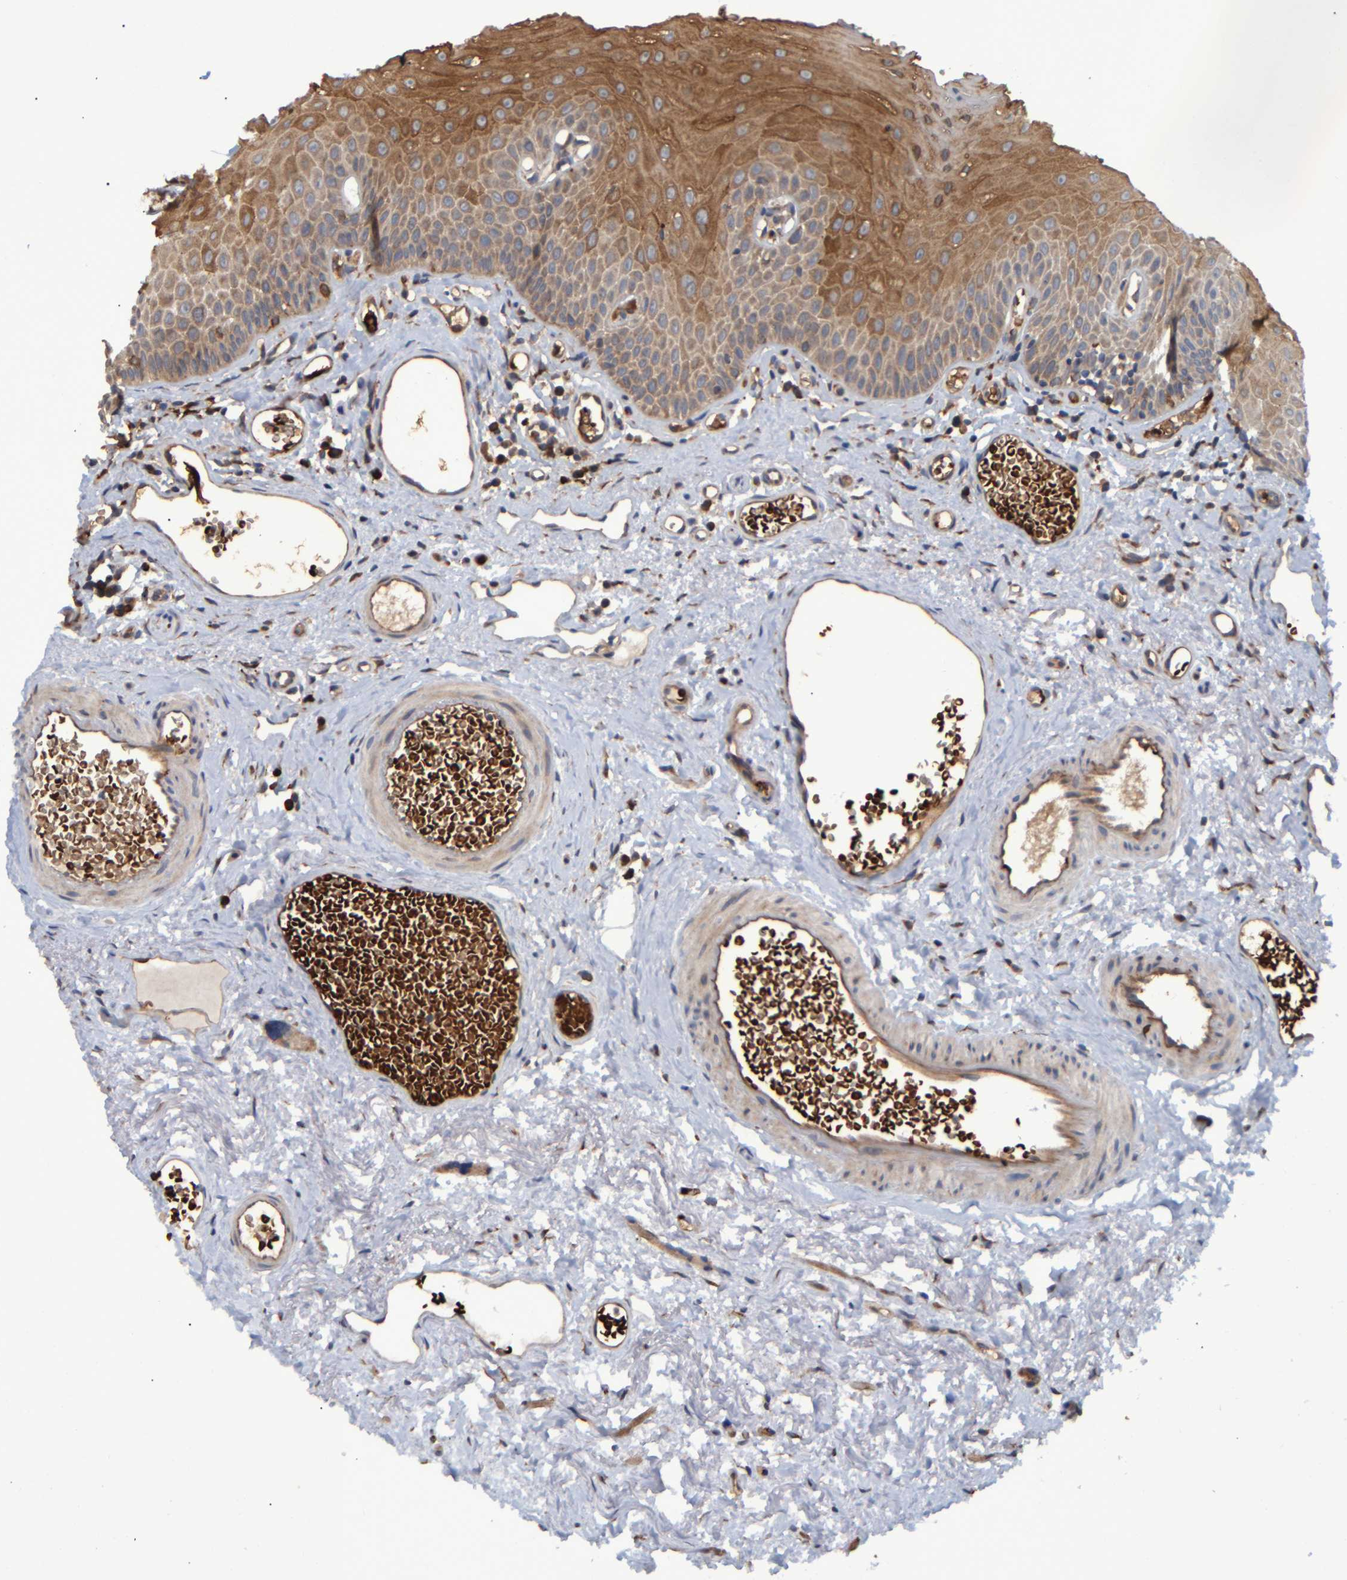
{"staining": {"intensity": "moderate", "quantity": ">75%", "location": "cytoplasmic/membranous"}, "tissue": "oral mucosa", "cell_type": "Squamous epithelial cells", "image_type": "normal", "snomed": [{"axis": "morphology", "description": "Normal tissue, NOS"}, {"axis": "topography", "description": "Skeletal muscle"}, {"axis": "topography", "description": "Oral tissue"}, {"axis": "topography", "description": "Peripheral nerve tissue"}], "caption": "This histopathology image exhibits IHC staining of normal oral mucosa, with medium moderate cytoplasmic/membranous positivity in about >75% of squamous epithelial cells.", "gene": "SPAG5", "patient": {"sex": "female", "age": 84}}